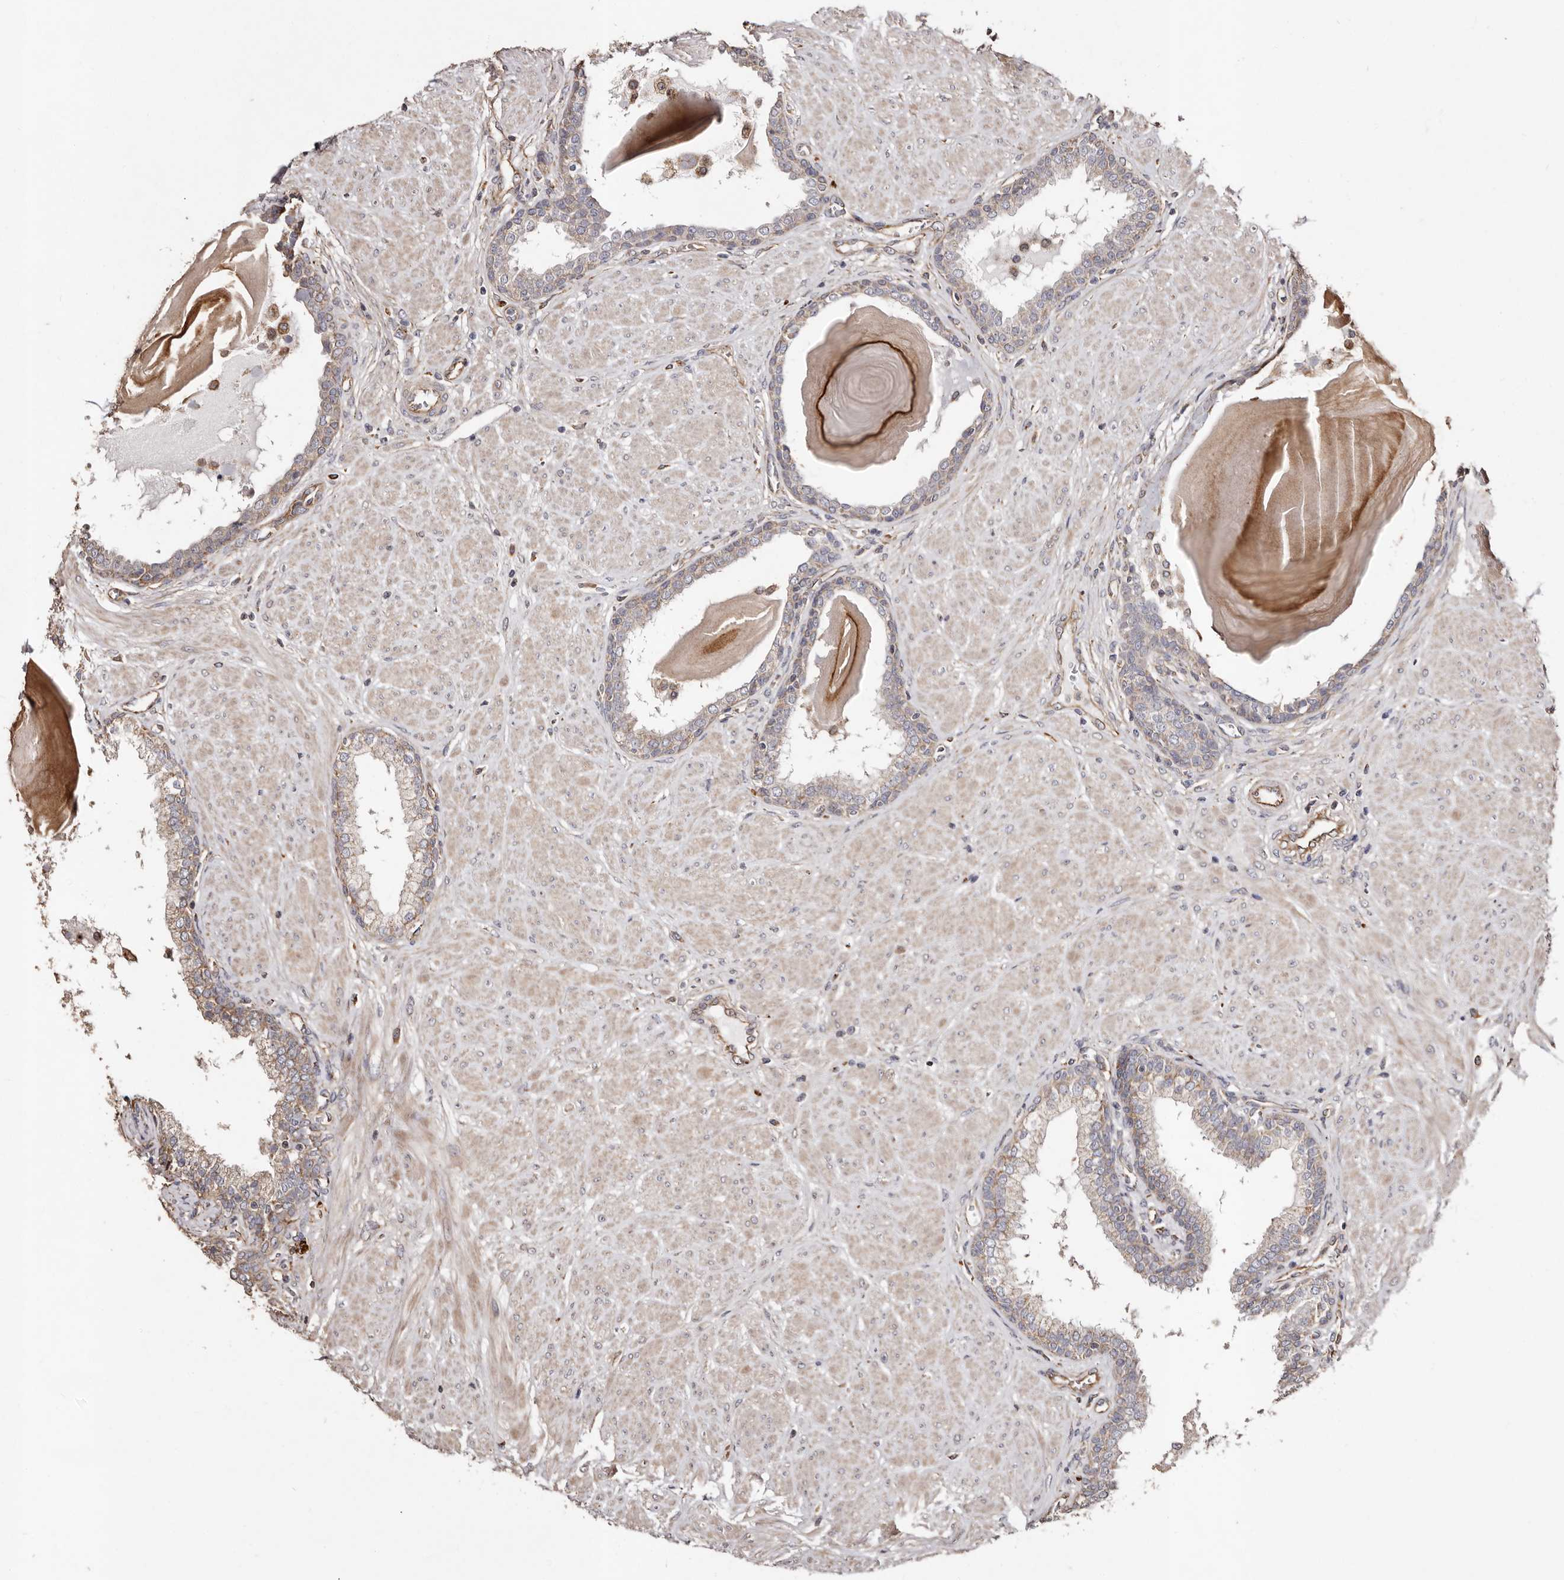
{"staining": {"intensity": "weak", "quantity": "25%-75%", "location": "cytoplasmic/membranous"}, "tissue": "prostate", "cell_type": "Glandular cells", "image_type": "normal", "snomed": [{"axis": "morphology", "description": "Normal tissue, NOS"}, {"axis": "topography", "description": "Prostate"}], "caption": "The micrograph demonstrates immunohistochemical staining of benign prostate. There is weak cytoplasmic/membranous expression is appreciated in about 25%-75% of glandular cells.", "gene": "MACC1", "patient": {"sex": "male", "age": 51}}